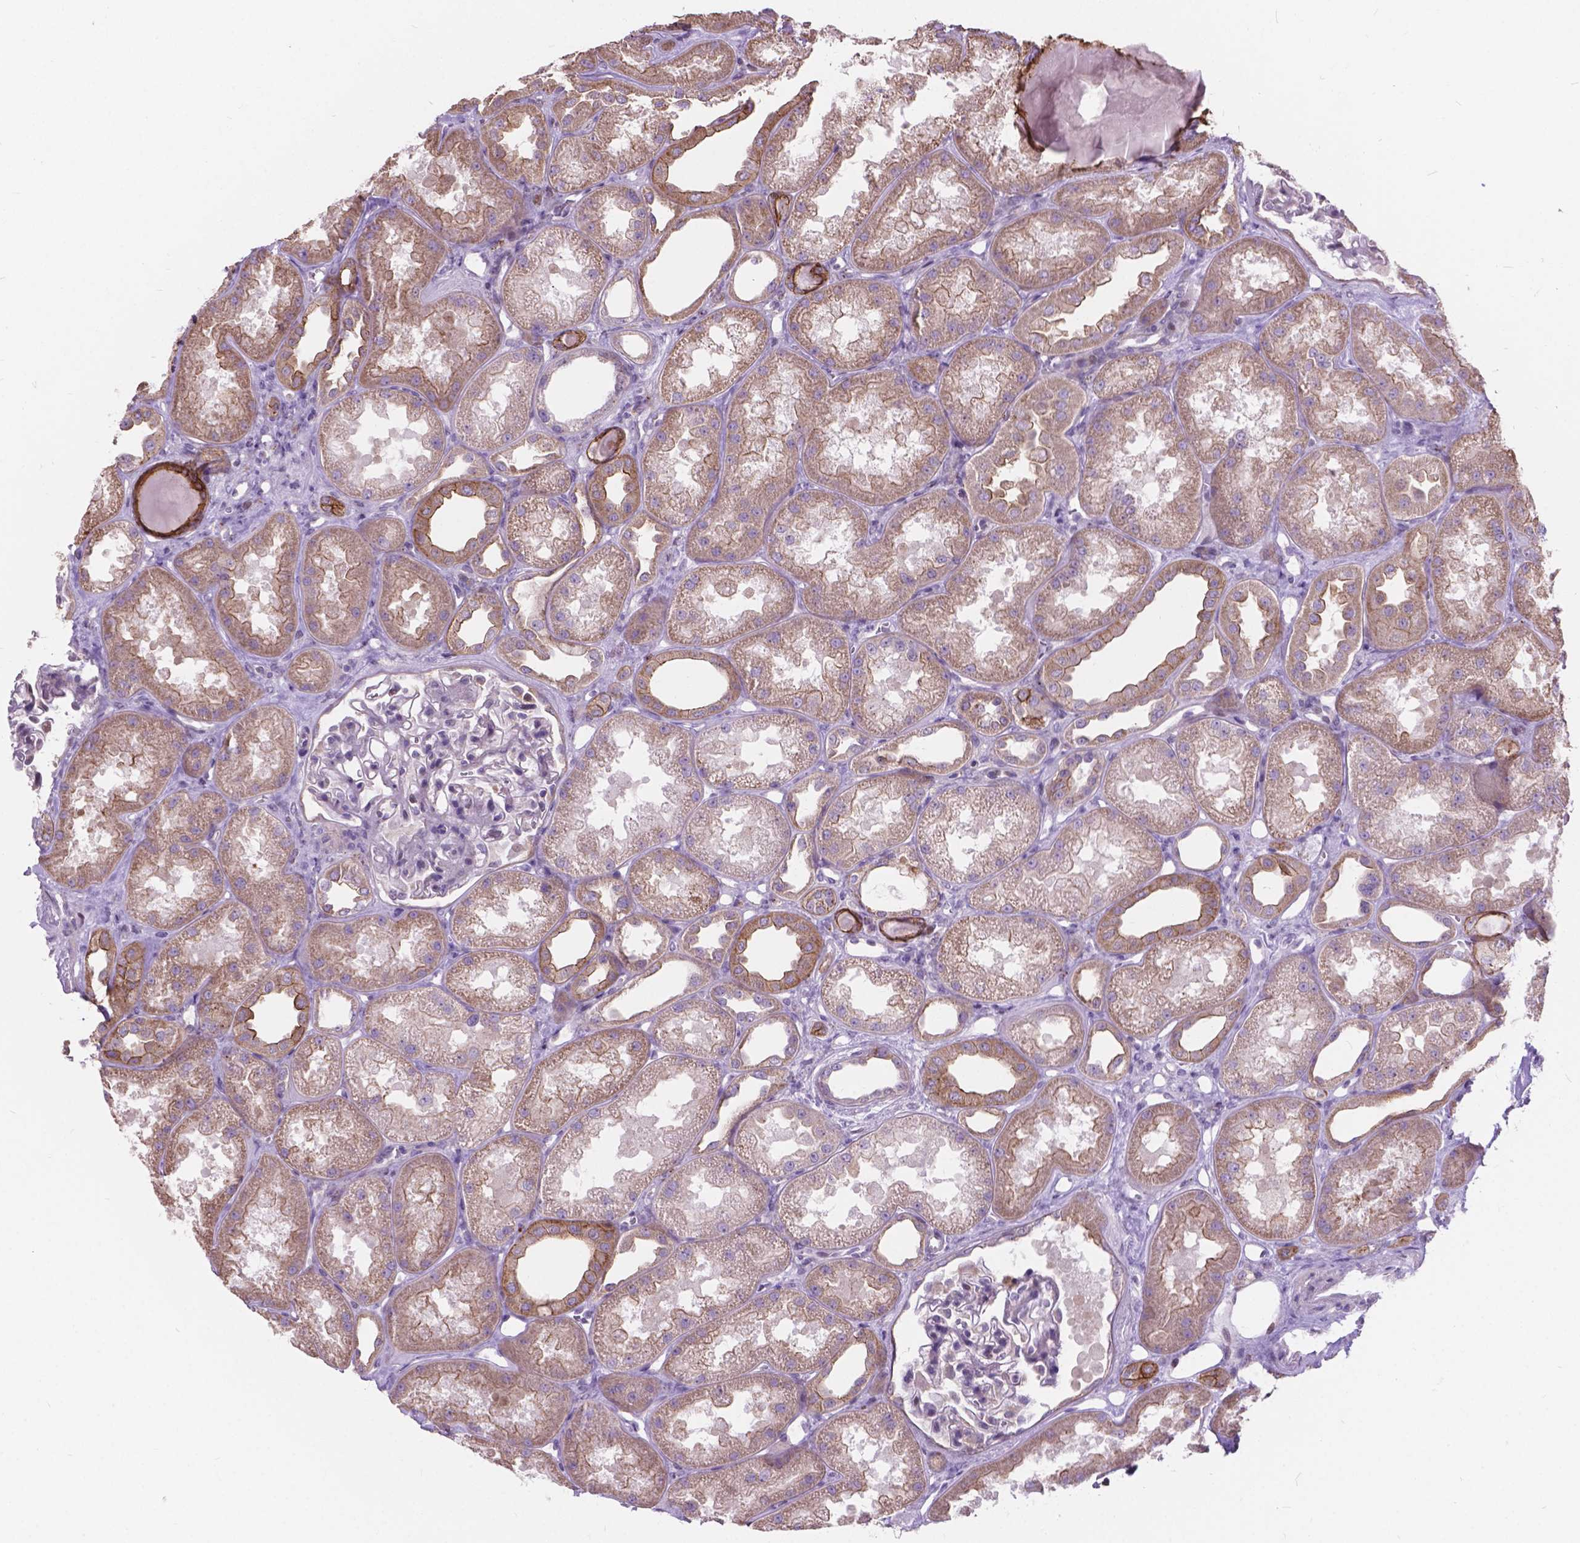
{"staining": {"intensity": "negative", "quantity": "none", "location": "none"}, "tissue": "kidney", "cell_type": "Cells in glomeruli", "image_type": "normal", "snomed": [{"axis": "morphology", "description": "Normal tissue, NOS"}, {"axis": "topography", "description": "Kidney"}], "caption": "An immunohistochemistry (IHC) micrograph of unremarkable kidney is shown. There is no staining in cells in glomeruli of kidney. (DAB (3,3'-diaminobenzidine) immunohistochemistry (IHC), high magnification).", "gene": "MYH14", "patient": {"sex": "male", "age": 61}}